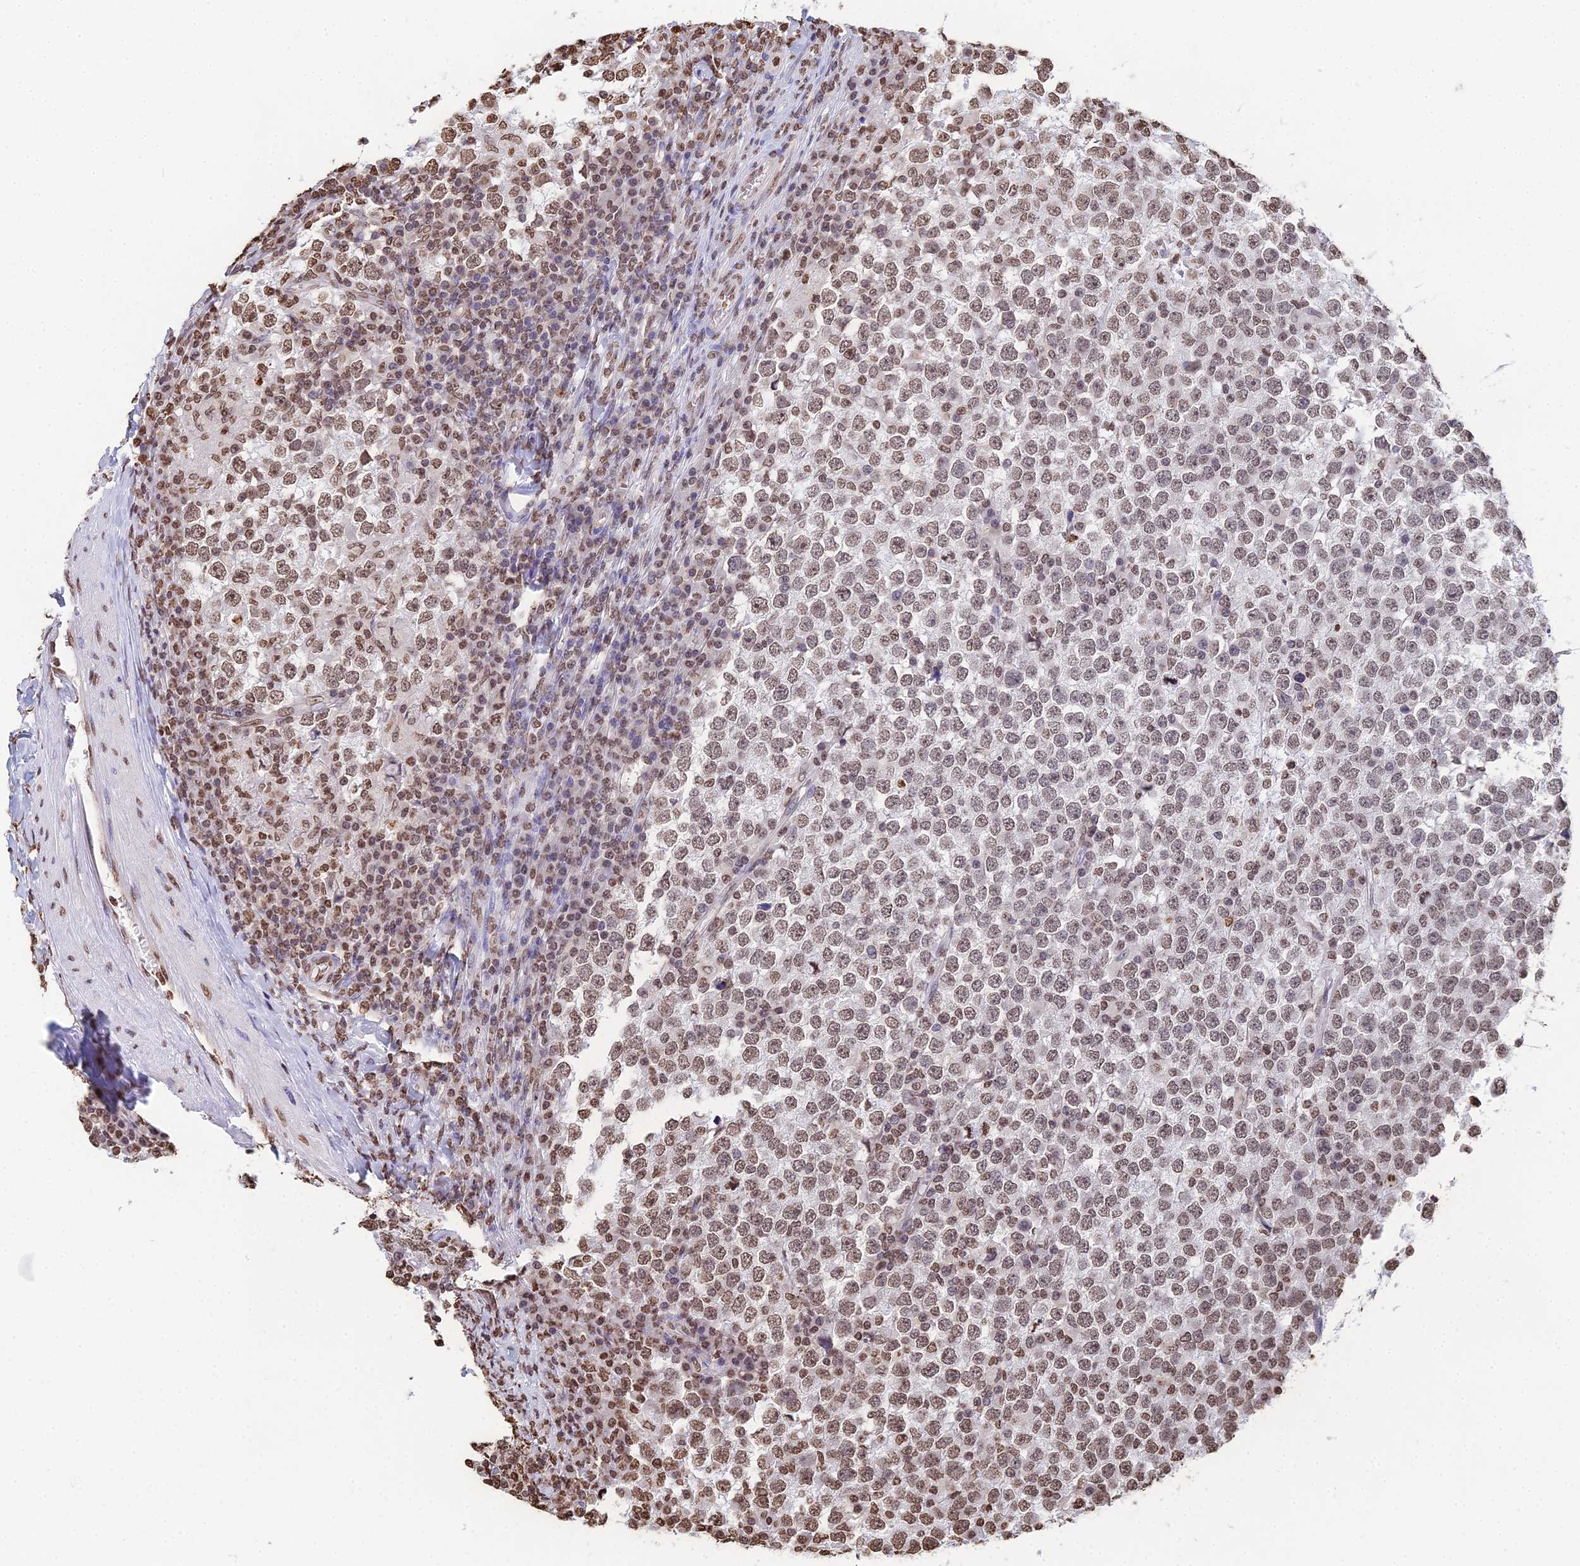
{"staining": {"intensity": "moderate", "quantity": "25%-75%", "location": "nuclear"}, "tissue": "testis cancer", "cell_type": "Tumor cells", "image_type": "cancer", "snomed": [{"axis": "morphology", "description": "Seminoma, NOS"}, {"axis": "topography", "description": "Testis"}], "caption": "Seminoma (testis) stained for a protein (brown) demonstrates moderate nuclear positive expression in about 25%-75% of tumor cells.", "gene": "GBP3", "patient": {"sex": "male", "age": 65}}